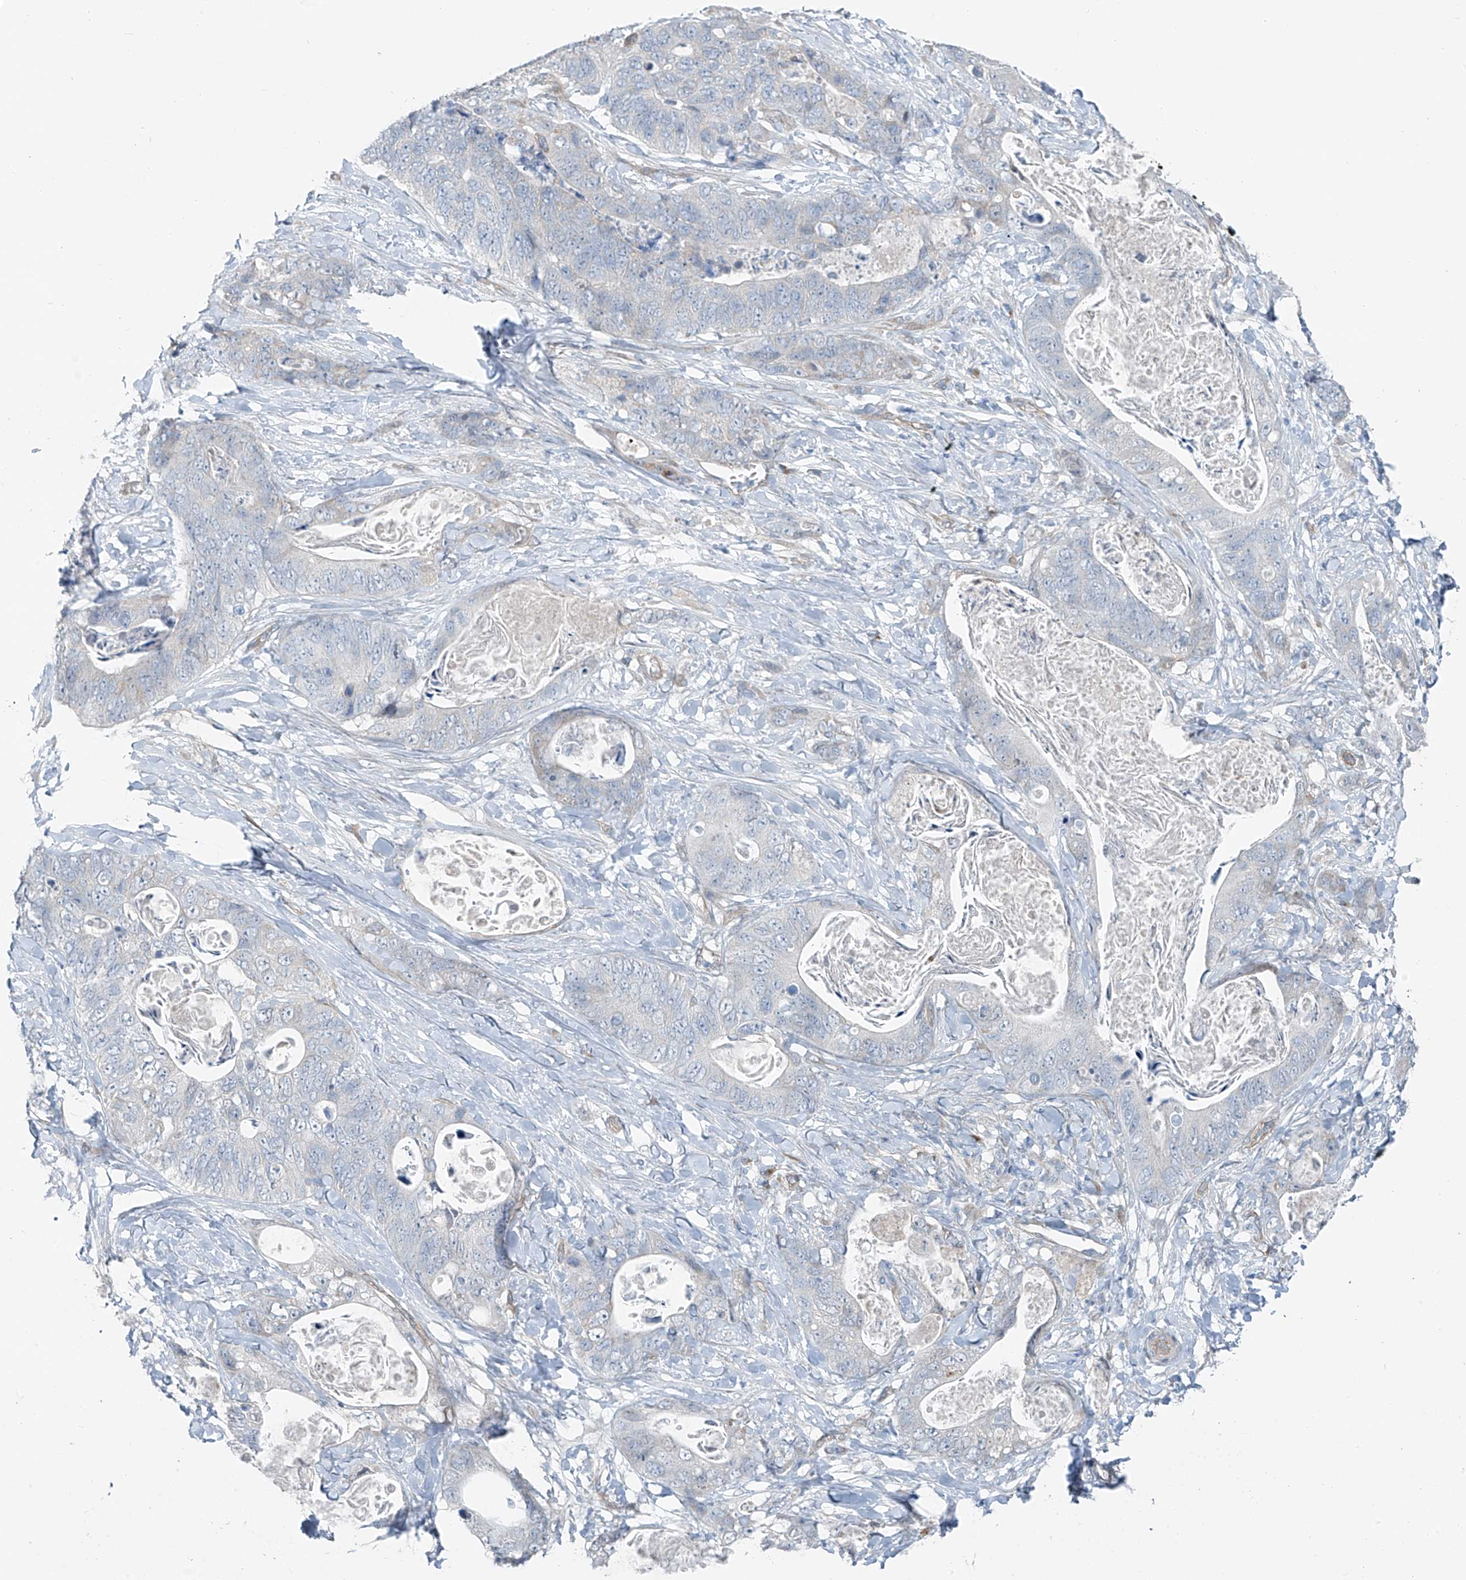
{"staining": {"intensity": "negative", "quantity": "none", "location": "none"}, "tissue": "stomach cancer", "cell_type": "Tumor cells", "image_type": "cancer", "snomed": [{"axis": "morphology", "description": "Adenocarcinoma, NOS"}, {"axis": "topography", "description": "Stomach"}], "caption": "DAB immunohistochemical staining of adenocarcinoma (stomach) demonstrates no significant expression in tumor cells. (DAB (3,3'-diaminobenzidine) immunohistochemistry (IHC), high magnification).", "gene": "TNS2", "patient": {"sex": "female", "age": 89}}